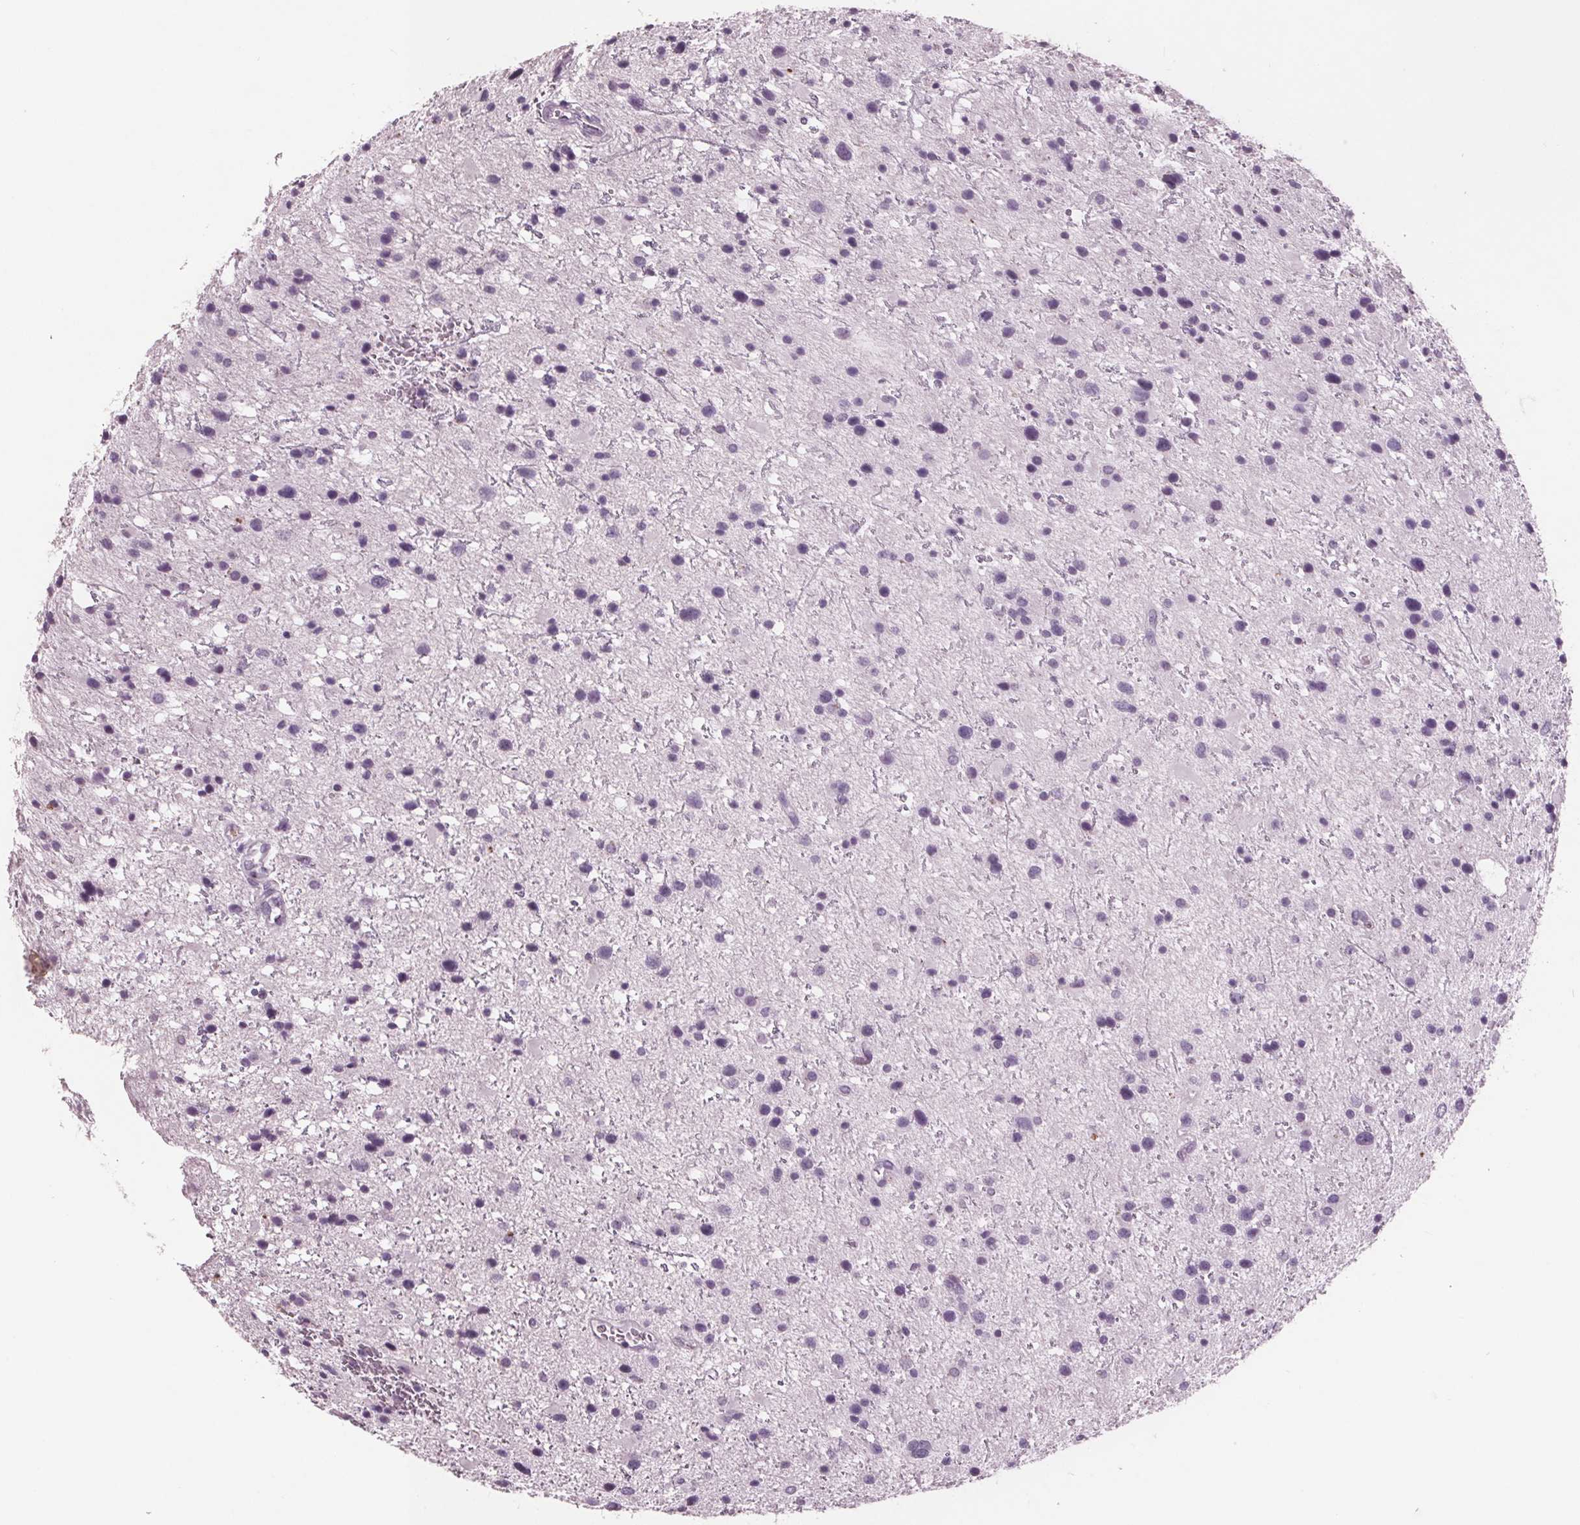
{"staining": {"intensity": "negative", "quantity": "none", "location": "none"}, "tissue": "glioma", "cell_type": "Tumor cells", "image_type": "cancer", "snomed": [{"axis": "morphology", "description": "Glioma, malignant, Low grade"}, {"axis": "topography", "description": "Brain"}], "caption": "Photomicrograph shows no protein staining in tumor cells of glioma tissue.", "gene": "PTPN14", "patient": {"sex": "female", "age": 32}}